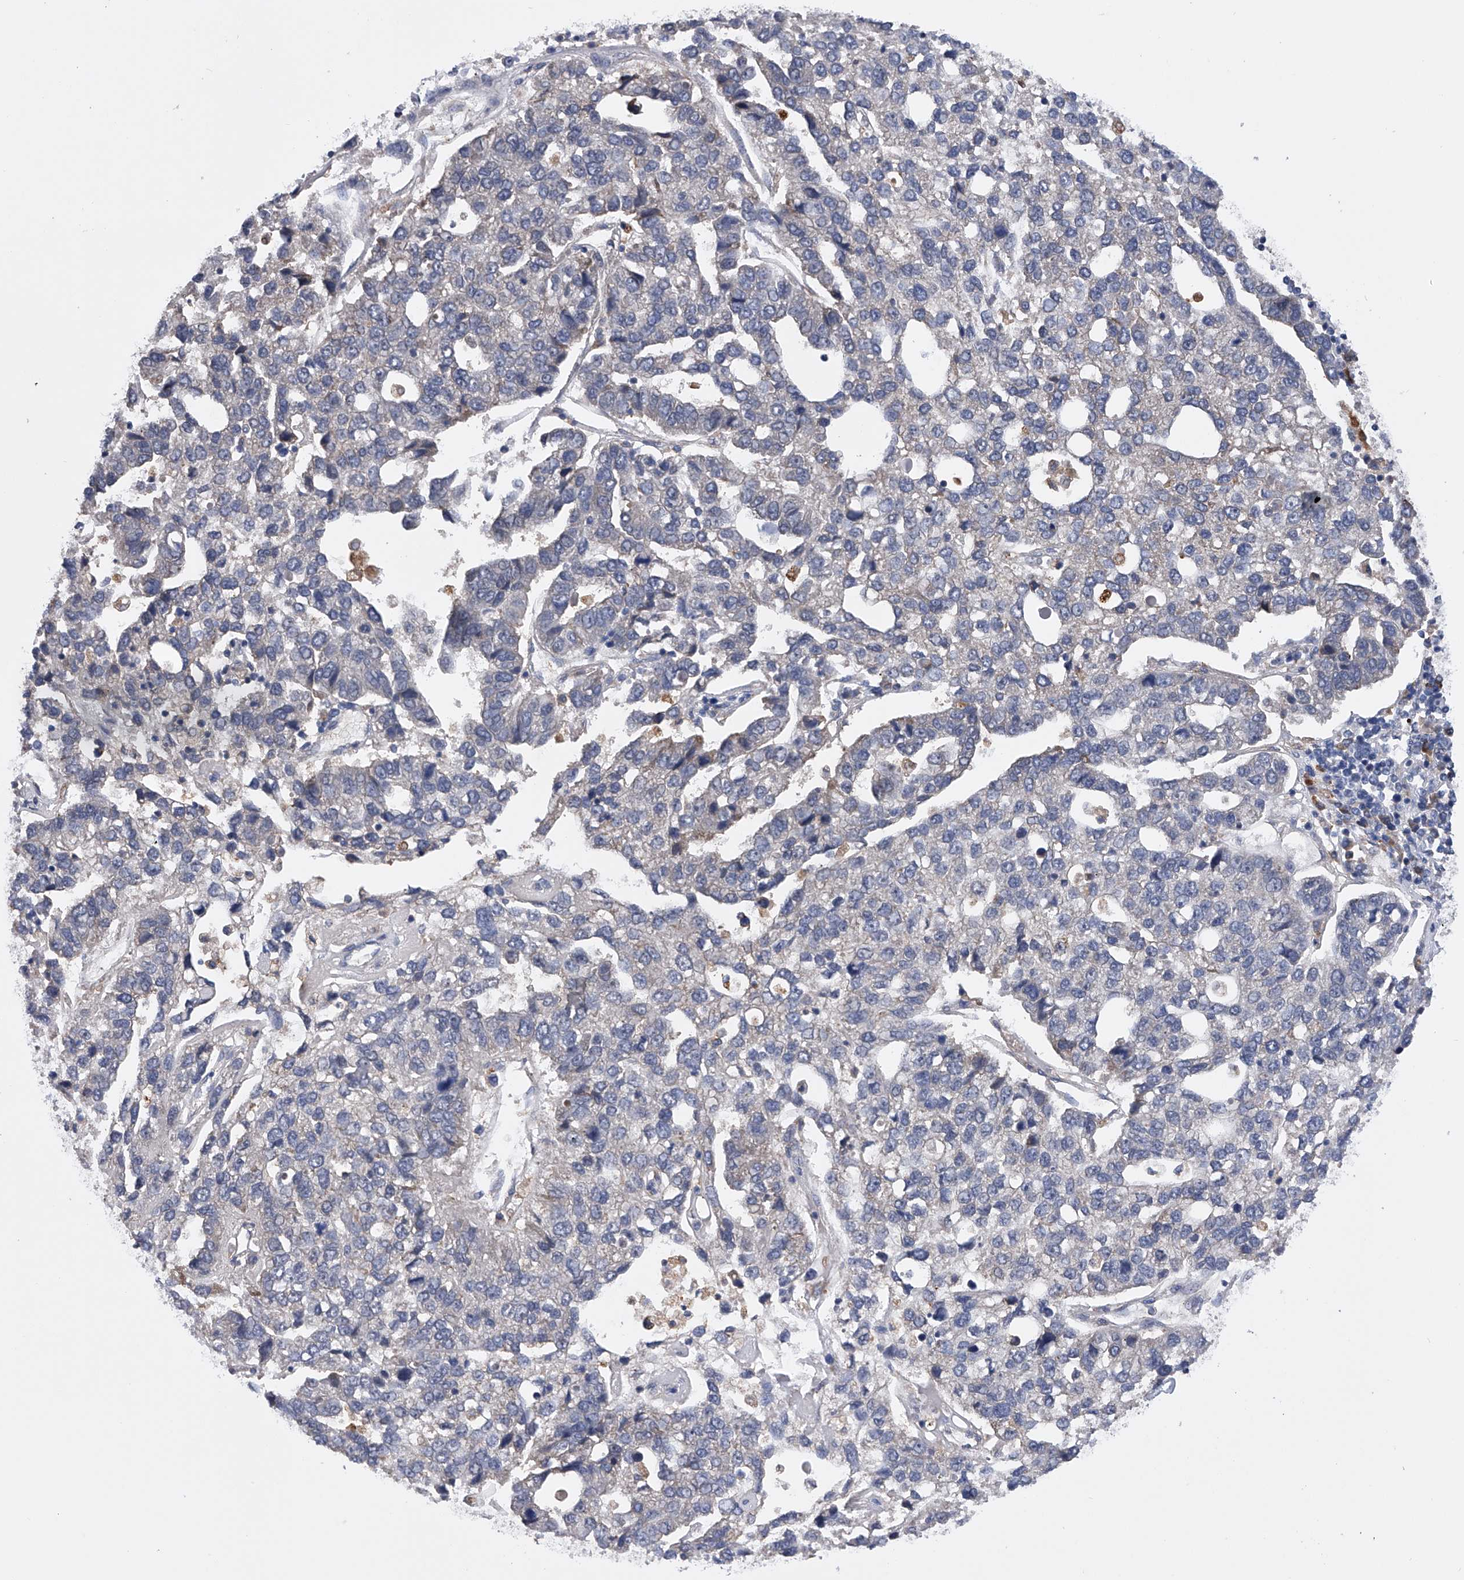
{"staining": {"intensity": "weak", "quantity": "<25%", "location": "cytoplasmic/membranous"}, "tissue": "pancreatic cancer", "cell_type": "Tumor cells", "image_type": "cancer", "snomed": [{"axis": "morphology", "description": "Adenocarcinoma, NOS"}, {"axis": "topography", "description": "Pancreas"}], "caption": "Immunohistochemistry histopathology image of neoplastic tissue: human adenocarcinoma (pancreatic) stained with DAB displays no significant protein expression in tumor cells.", "gene": "SPOCK1", "patient": {"sex": "female", "age": 61}}